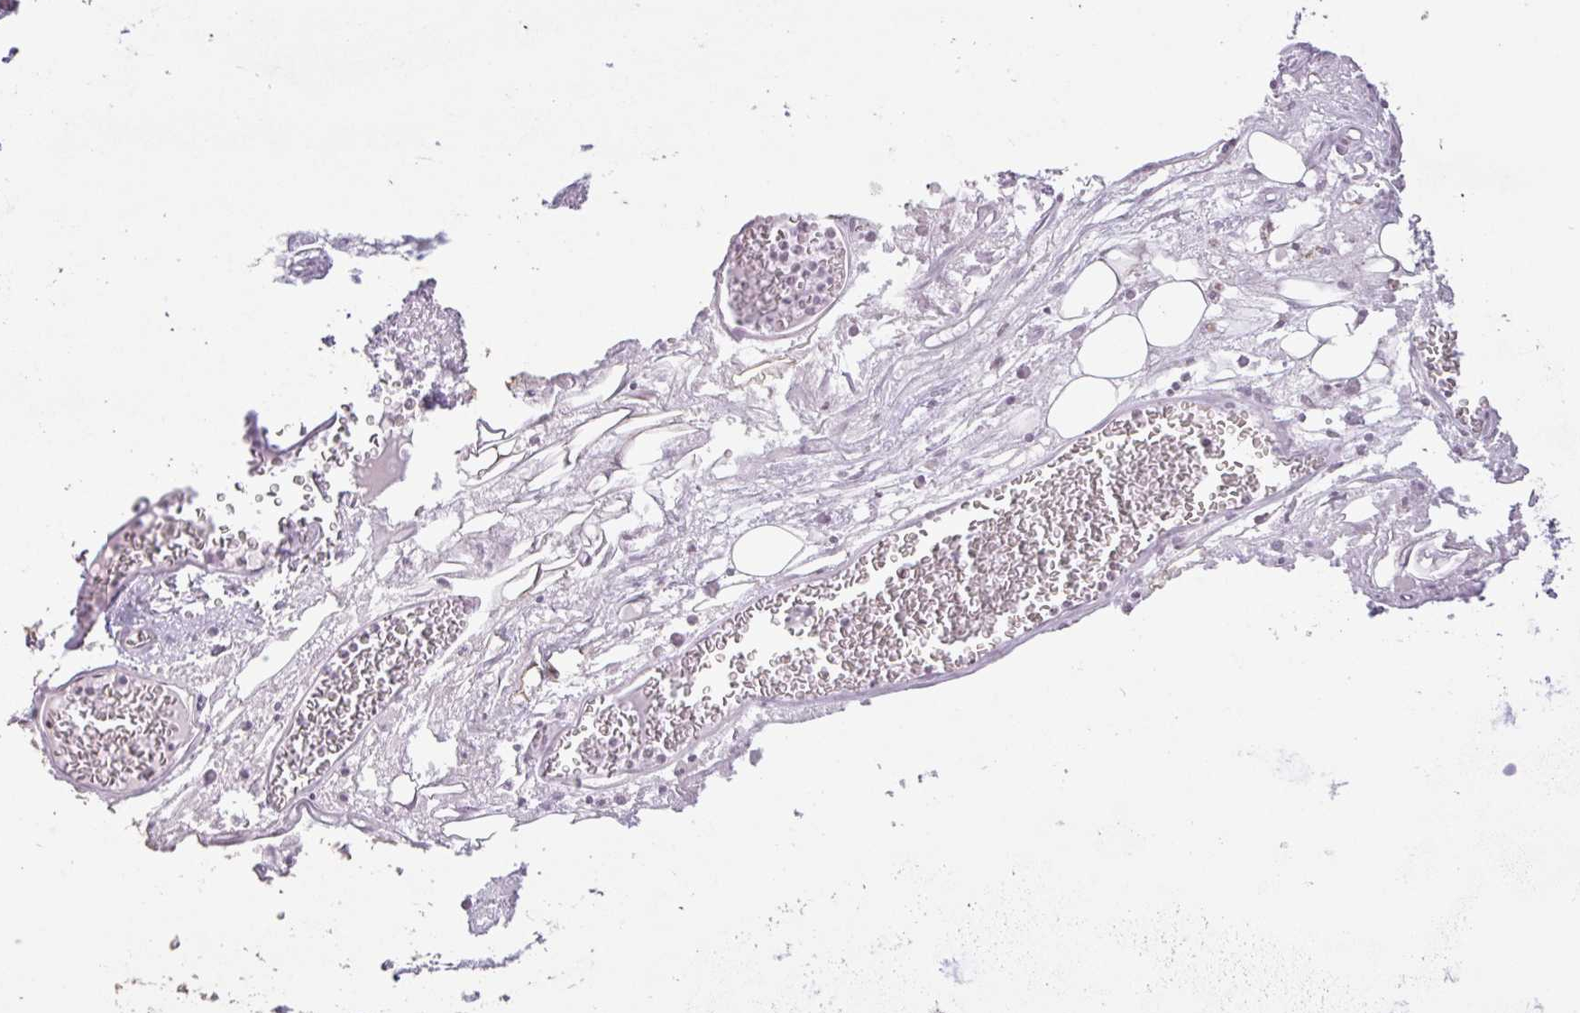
{"staining": {"intensity": "weak", "quantity": ">75%", "location": "cytoplasmic/membranous"}, "tissue": "adipose tissue", "cell_type": "Adipocytes", "image_type": "normal", "snomed": [{"axis": "morphology", "description": "Normal tissue, NOS"}, {"axis": "topography", "description": "Cartilage tissue"}], "caption": "Immunohistochemical staining of unremarkable human adipose tissue exhibits >75% levels of weak cytoplasmic/membranous protein positivity in approximately >75% of adipocytes.", "gene": "TMEM88", "patient": {"sex": "male", "age": 57}}